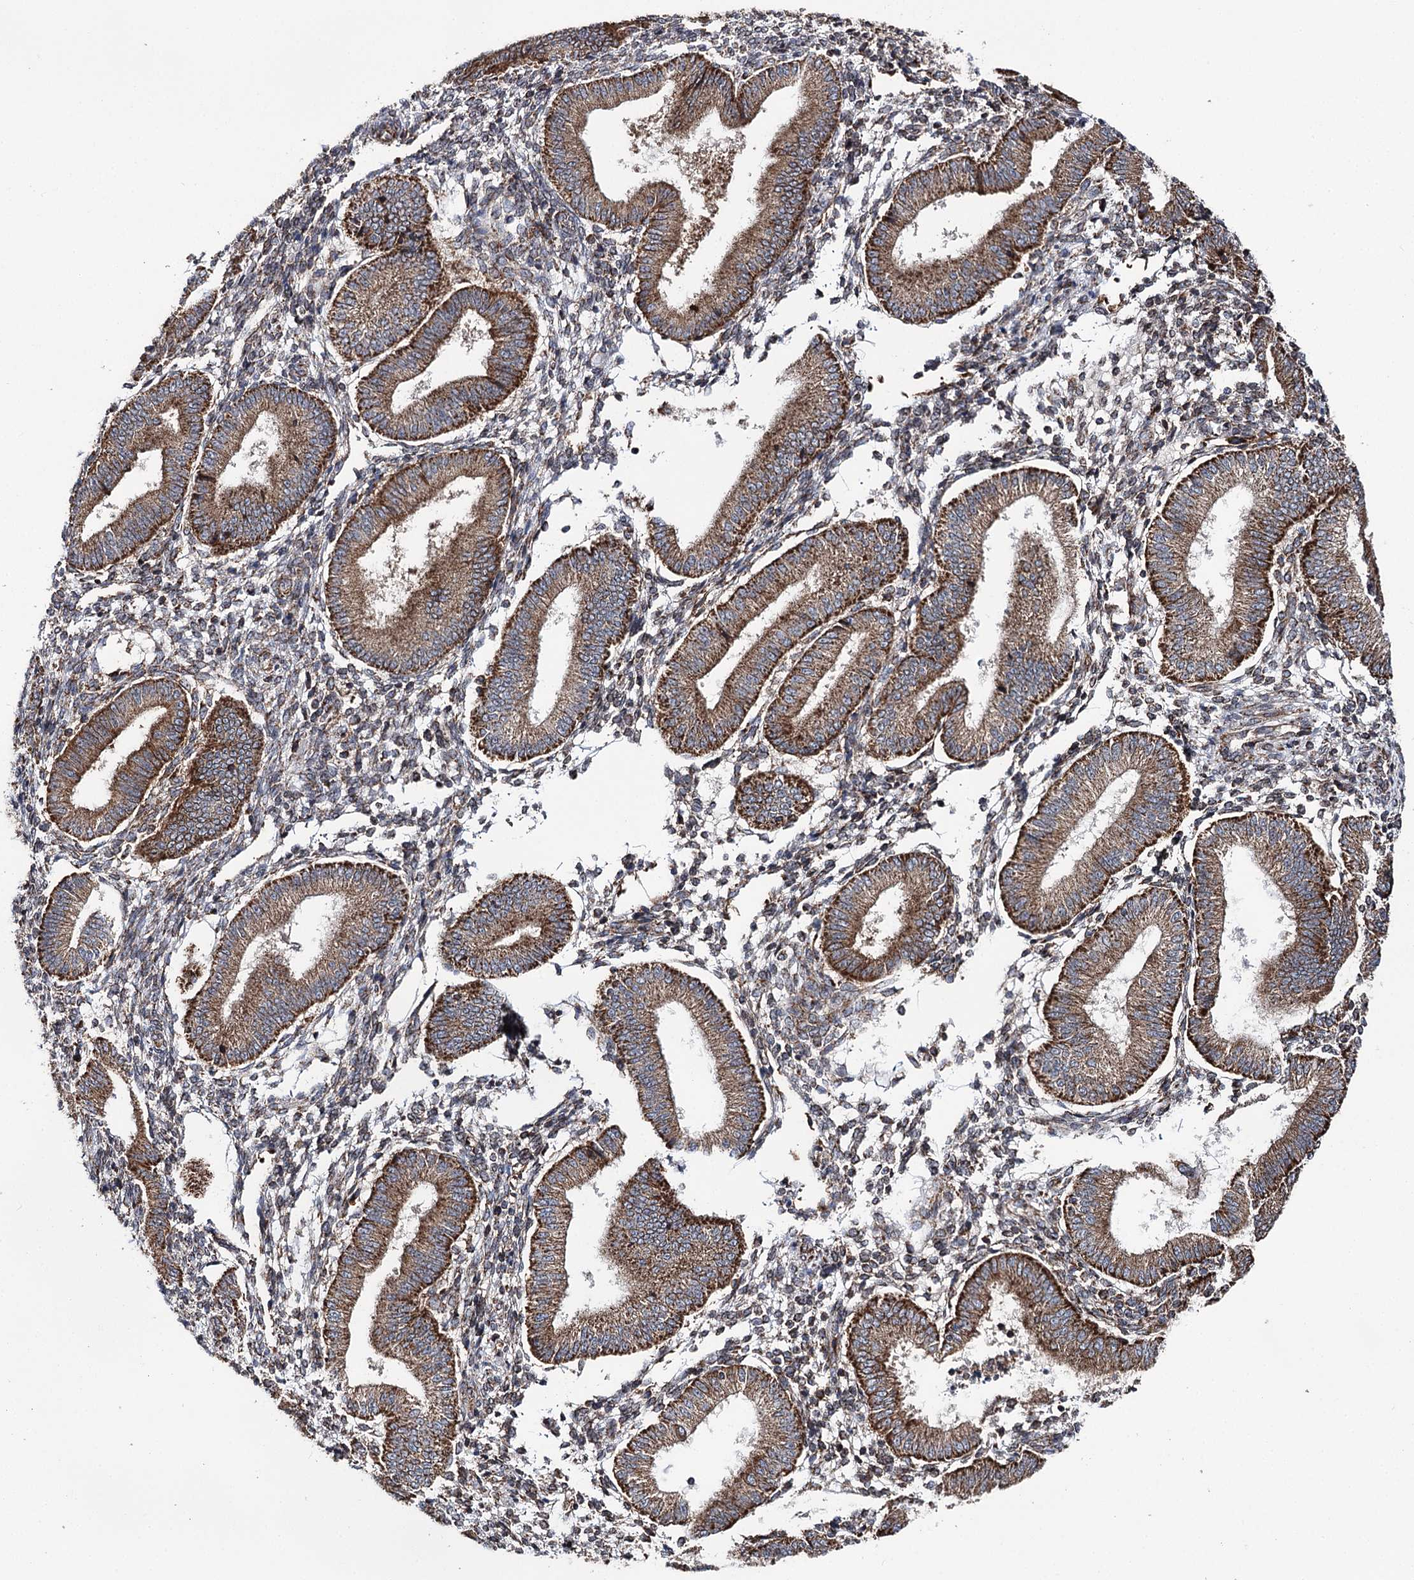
{"staining": {"intensity": "moderate", "quantity": "<25%", "location": "cytoplasmic/membranous"}, "tissue": "endometrium", "cell_type": "Cells in endometrial stroma", "image_type": "normal", "snomed": [{"axis": "morphology", "description": "Normal tissue, NOS"}, {"axis": "topography", "description": "Endometrium"}], "caption": "Immunohistochemistry (DAB) staining of normal human endometrium exhibits moderate cytoplasmic/membranous protein staining in about <25% of cells in endometrial stroma.", "gene": "MSANTD2", "patient": {"sex": "female", "age": 39}}